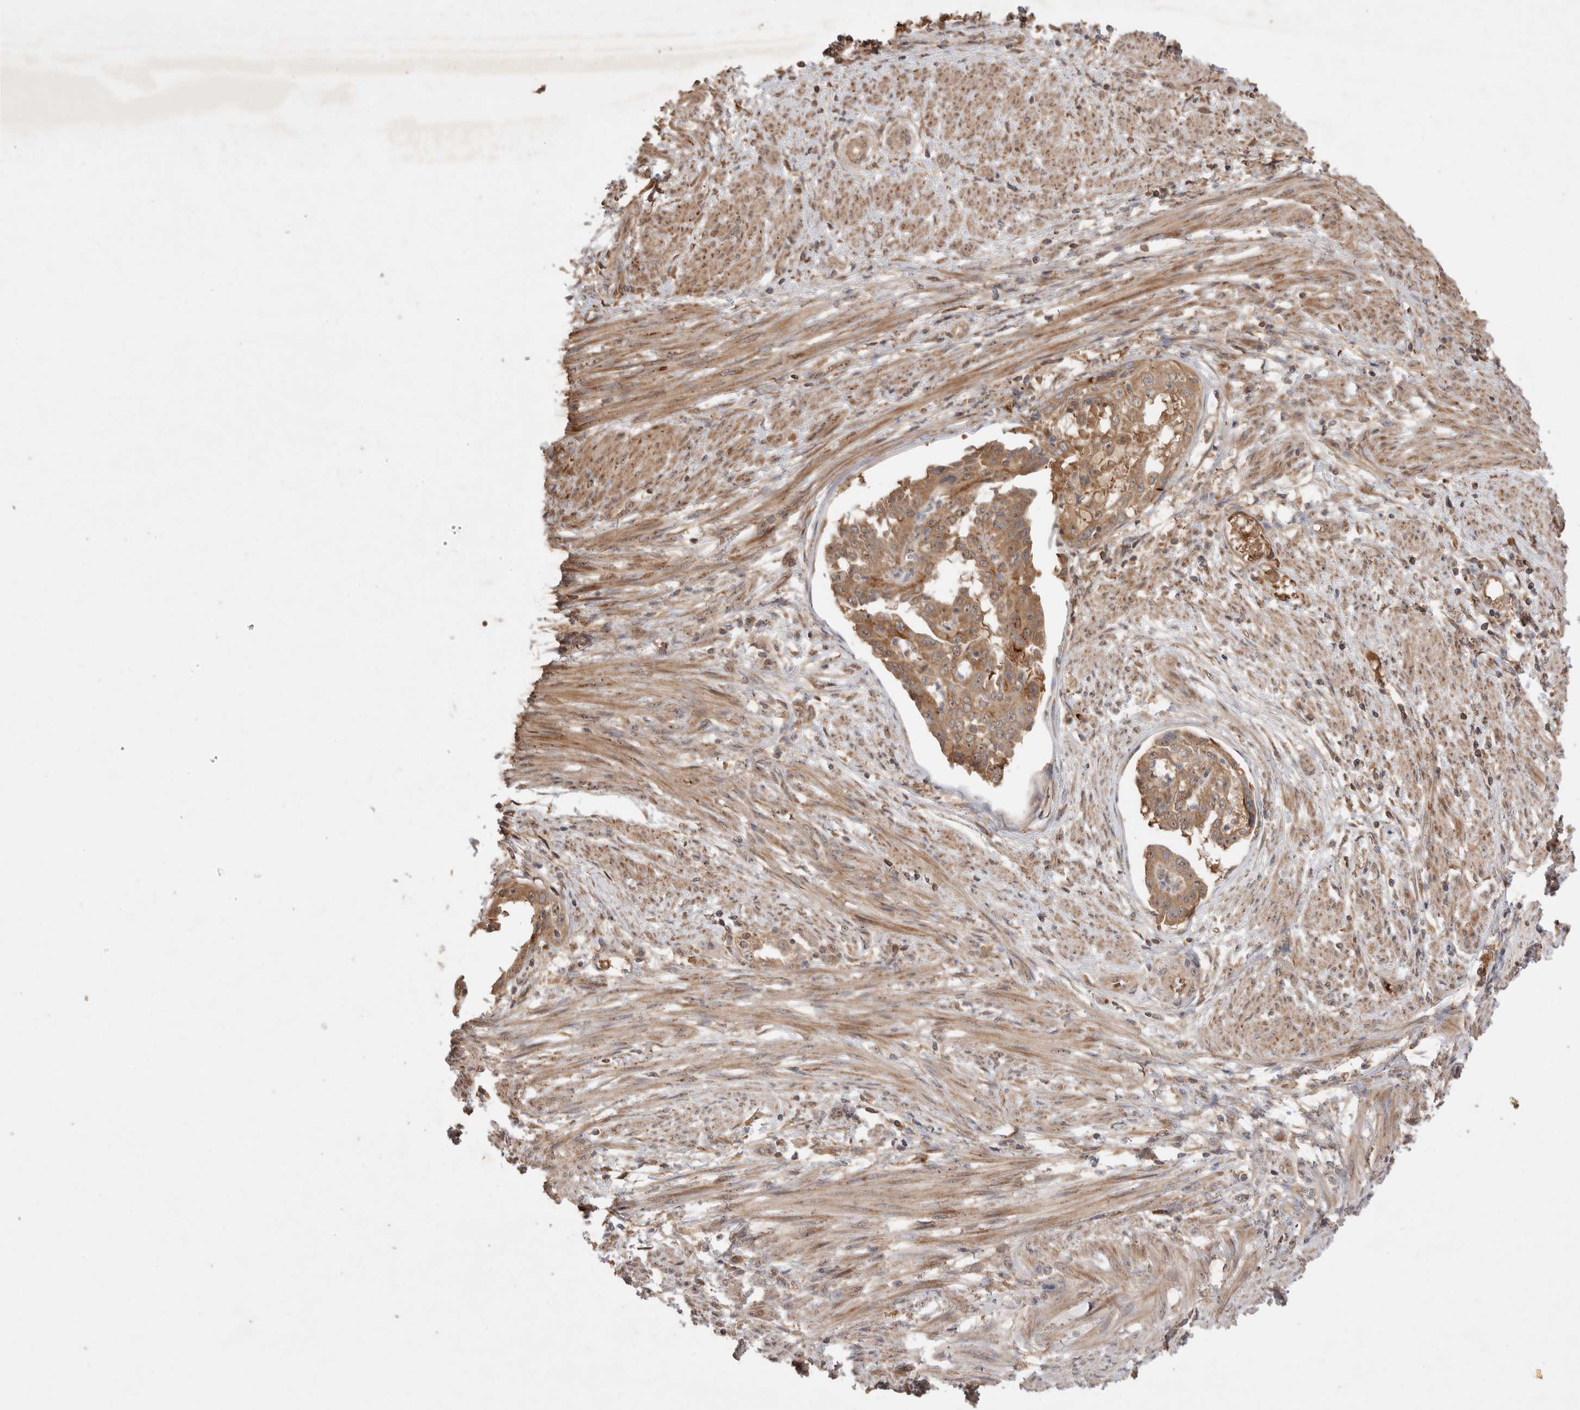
{"staining": {"intensity": "moderate", "quantity": ">75%", "location": "cytoplasmic/membranous"}, "tissue": "endometrial cancer", "cell_type": "Tumor cells", "image_type": "cancer", "snomed": [{"axis": "morphology", "description": "Adenocarcinoma, NOS"}, {"axis": "topography", "description": "Endometrium"}], "caption": "High-magnification brightfield microscopy of endometrial adenocarcinoma stained with DAB (3,3'-diaminobenzidine) (brown) and counterstained with hematoxylin (blue). tumor cells exhibit moderate cytoplasmic/membranous staining is seen in about>75% of cells.", "gene": "FAM221A", "patient": {"sex": "female", "age": 85}}